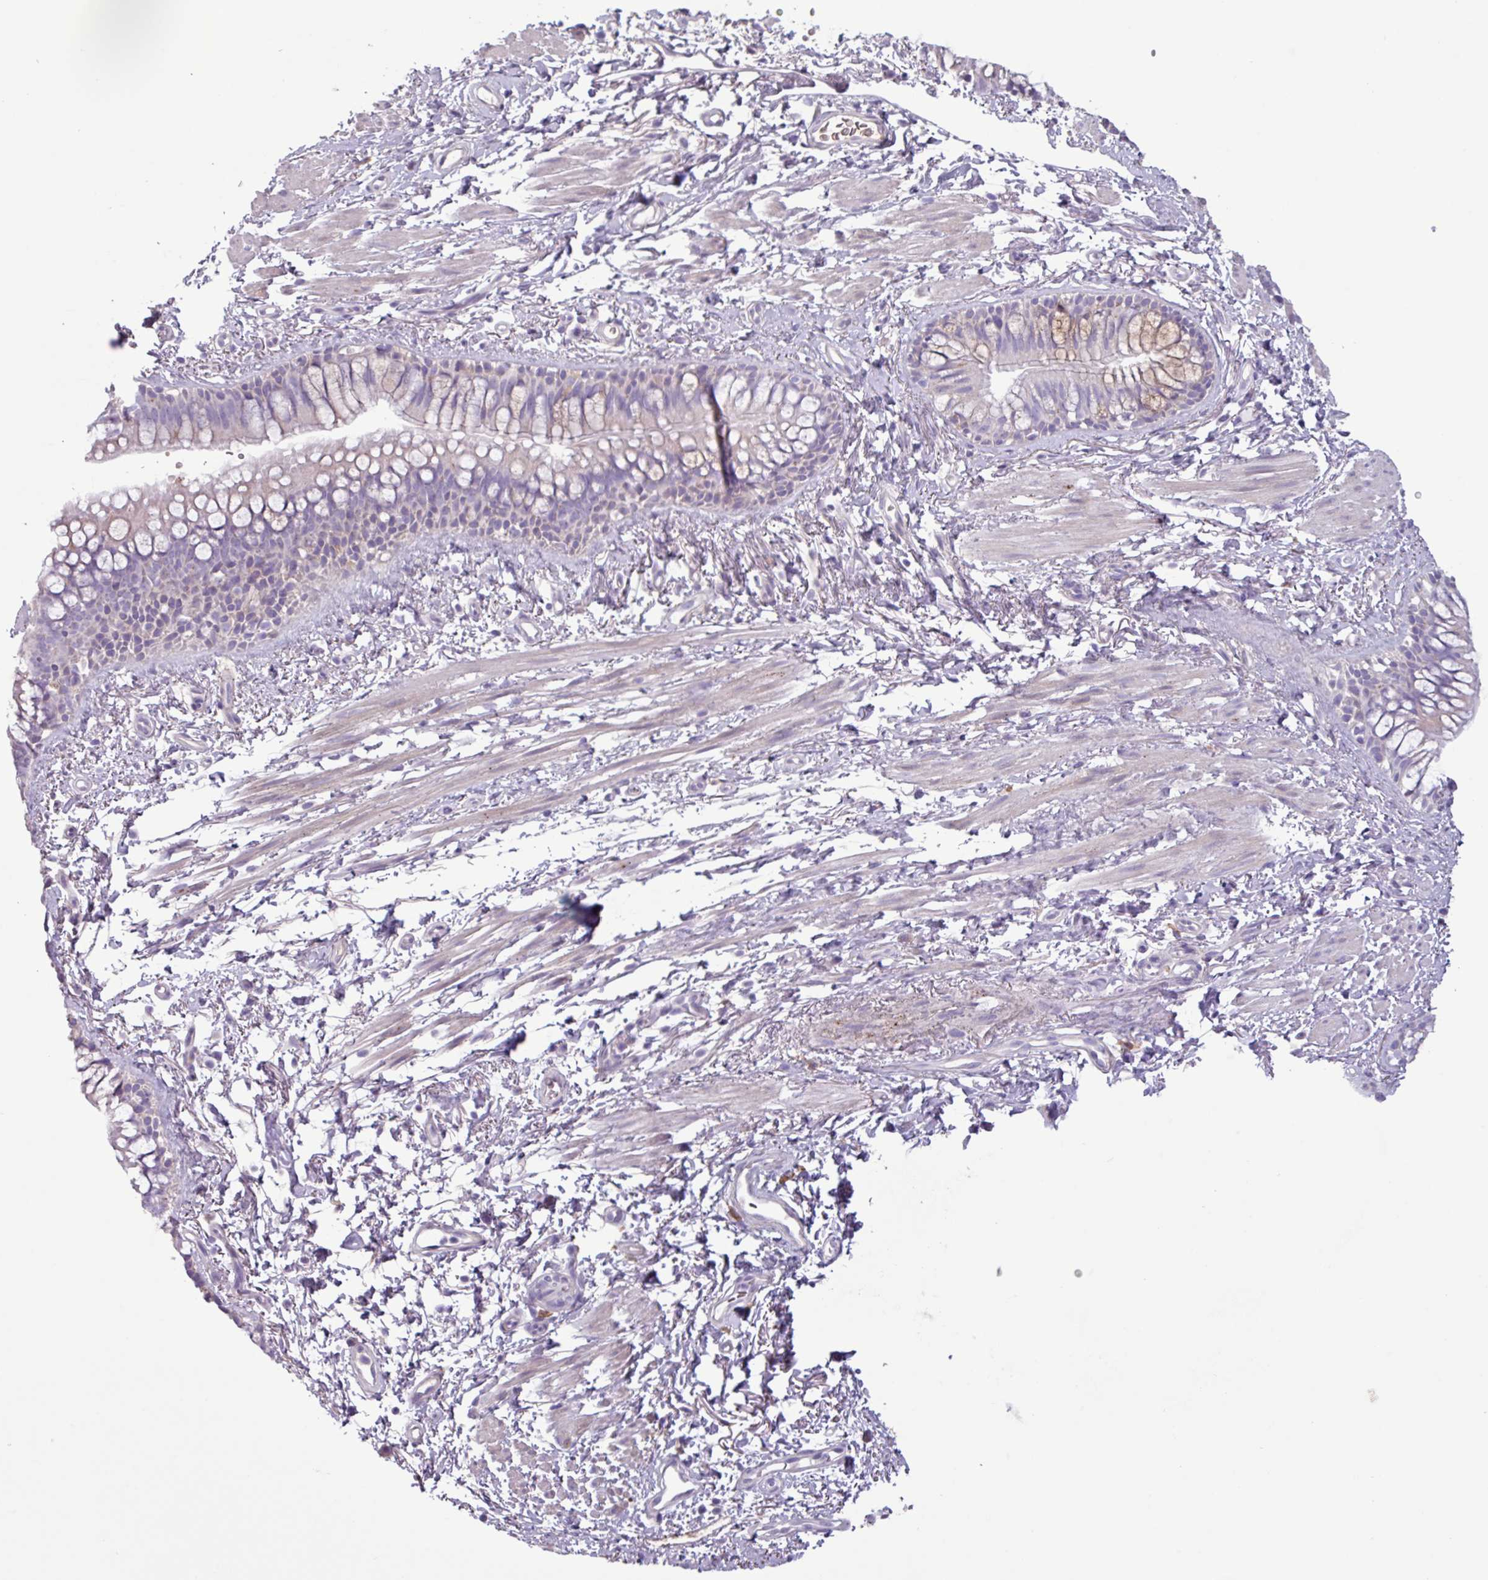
{"staining": {"intensity": "weak", "quantity": "25%-75%", "location": "cytoplasmic/membranous"}, "tissue": "bronchus", "cell_type": "Respiratory epithelial cells", "image_type": "normal", "snomed": [{"axis": "morphology", "description": "Normal tissue, NOS"}, {"axis": "morphology", "description": "Squamous cell carcinoma, NOS"}, {"axis": "topography", "description": "Bronchus"}, {"axis": "topography", "description": "Lung"}], "caption": "Bronchus was stained to show a protein in brown. There is low levels of weak cytoplasmic/membranous expression in approximately 25%-75% of respiratory epithelial cells.", "gene": "C4A", "patient": {"sex": "female", "age": 70}}